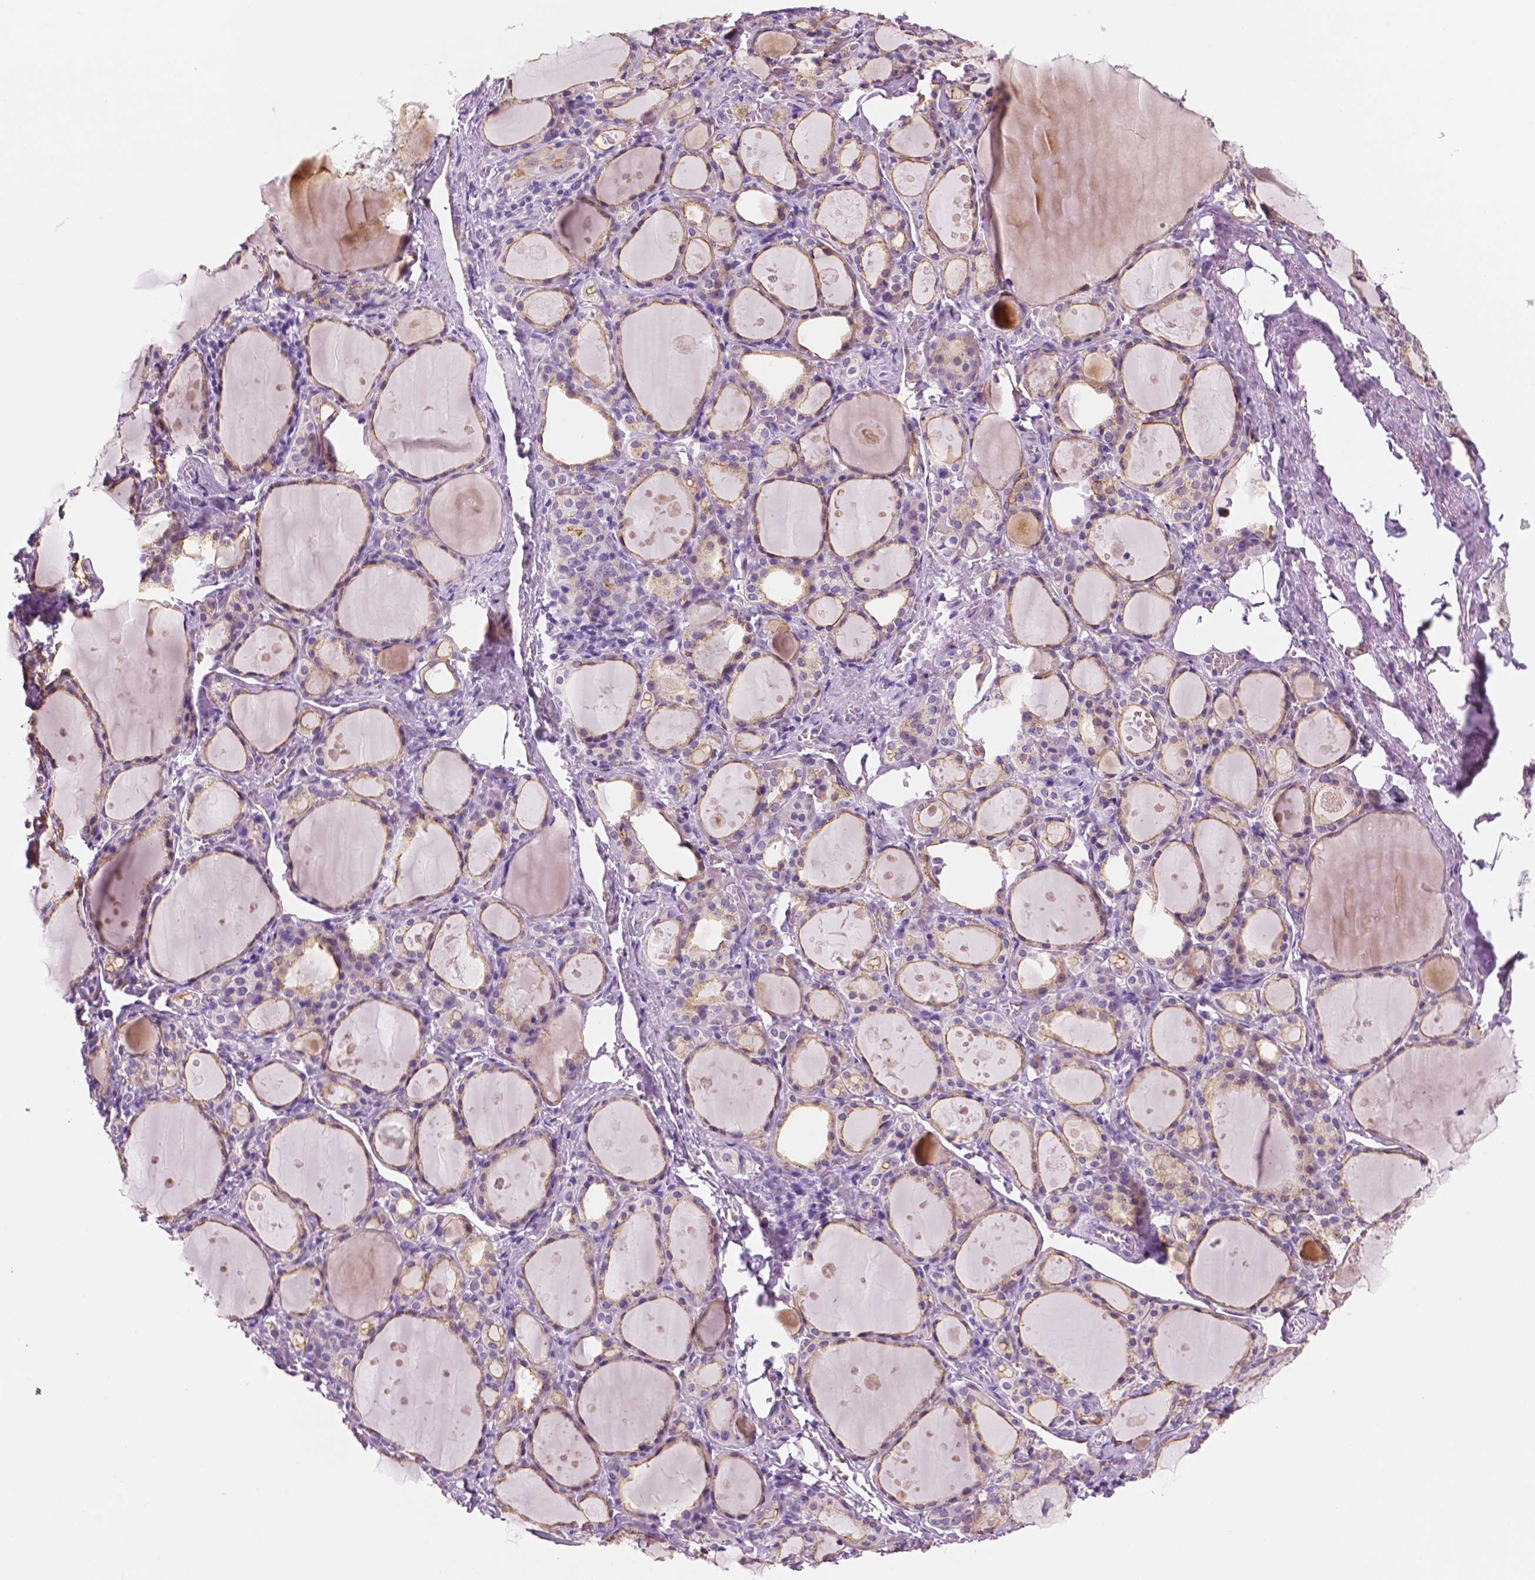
{"staining": {"intensity": "weak", "quantity": "25%-75%", "location": "cytoplasmic/membranous"}, "tissue": "thyroid gland", "cell_type": "Glandular cells", "image_type": "normal", "snomed": [{"axis": "morphology", "description": "Normal tissue, NOS"}, {"axis": "topography", "description": "Thyroid gland"}], "caption": "Thyroid gland stained with DAB immunohistochemistry demonstrates low levels of weak cytoplasmic/membranous expression in about 25%-75% of glandular cells.", "gene": "PPL", "patient": {"sex": "male", "age": 68}}